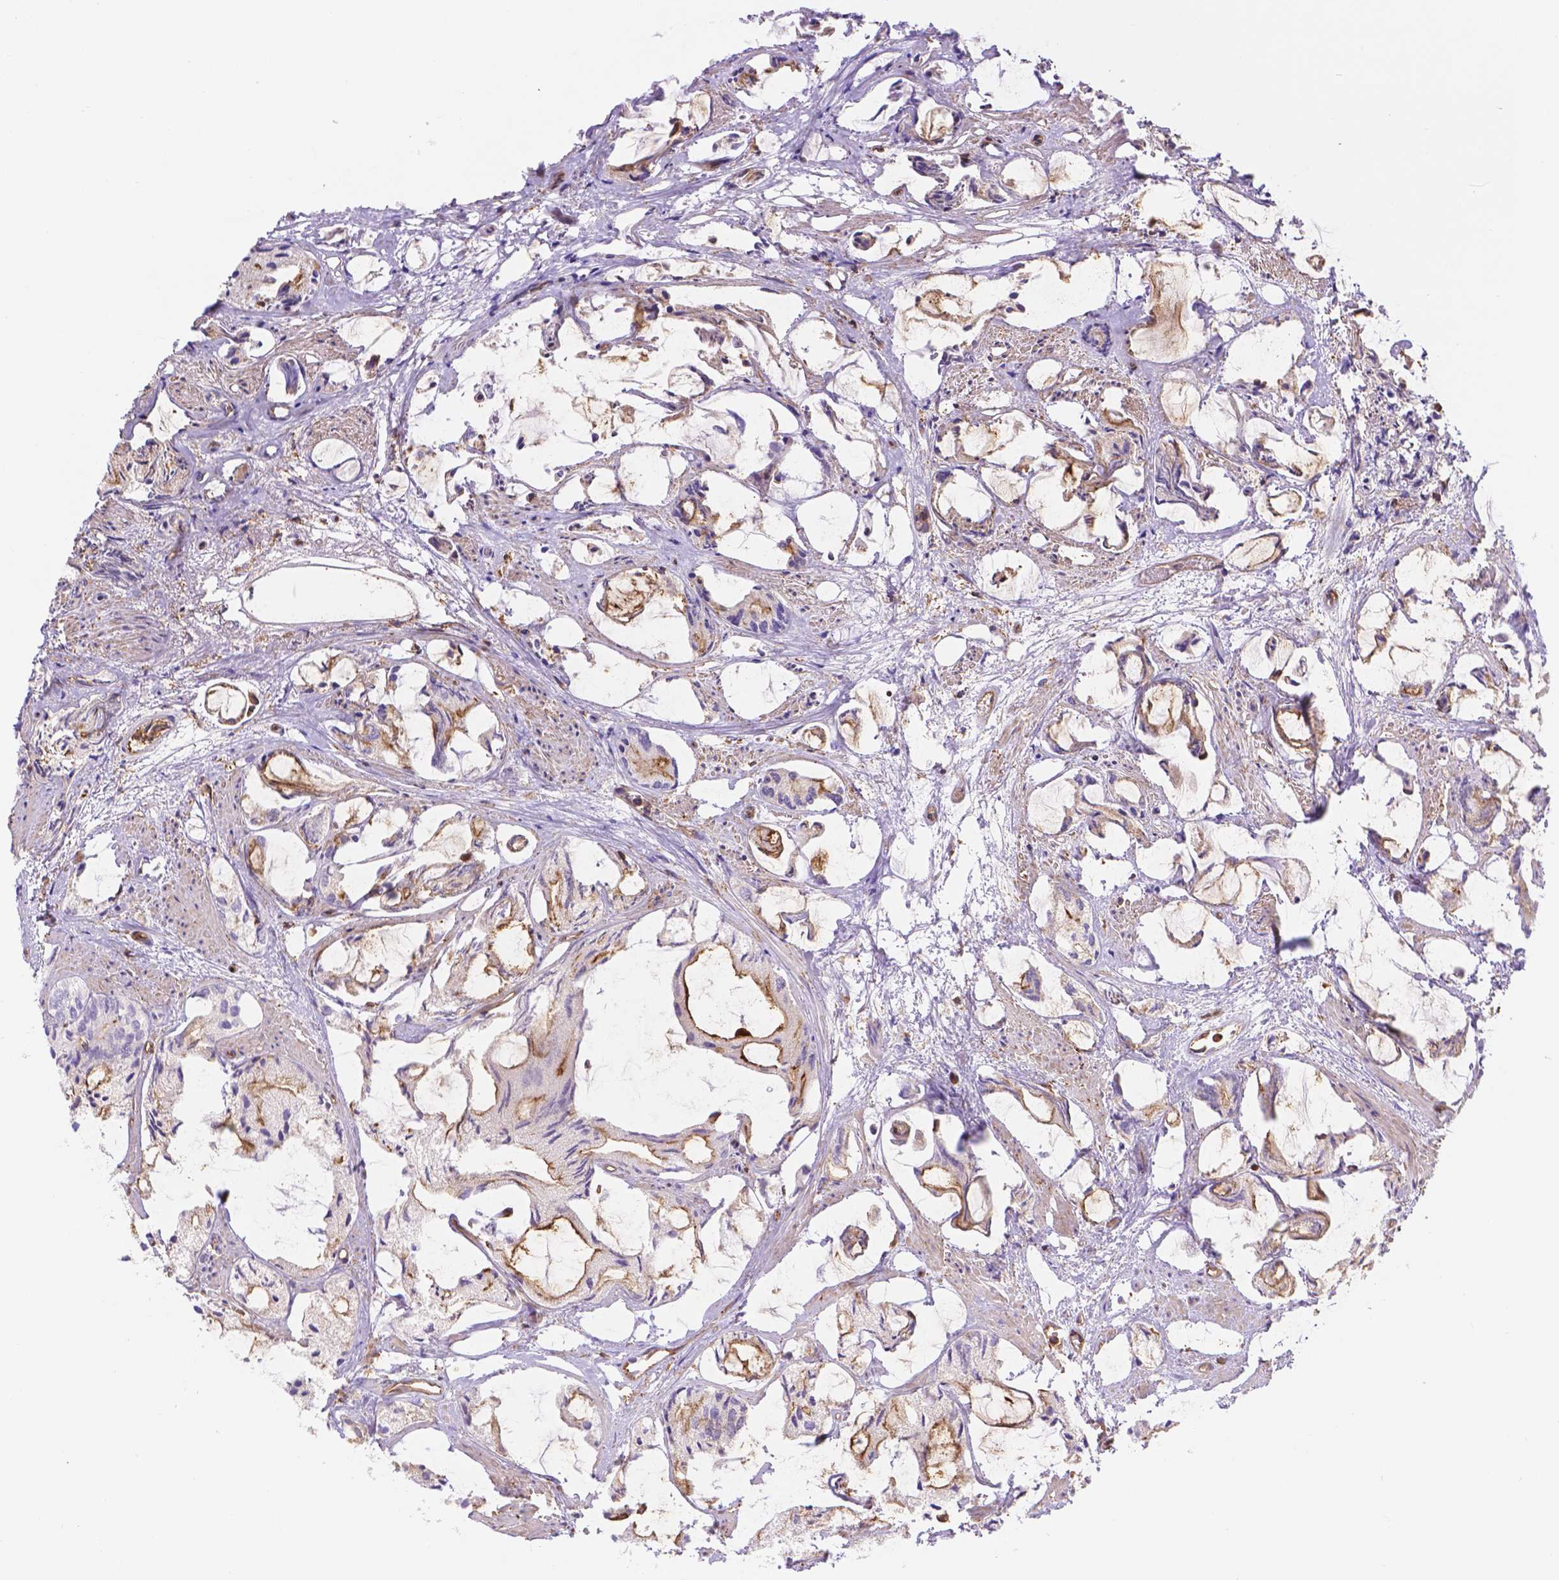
{"staining": {"intensity": "weak", "quantity": "<25%", "location": "cytoplasmic/membranous"}, "tissue": "prostate cancer", "cell_type": "Tumor cells", "image_type": "cancer", "snomed": [{"axis": "morphology", "description": "Adenocarcinoma, High grade"}, {"axis": "topography", "description": "Prostate"}], "caption": "An immunohistochemistry (IHC) image of prostate cancer (adenocarcinoma (high-grade)) is shown. There is no staining in tumor cells of prostate cancer (adenocarcinoma (high-grade)).", "gene": "DMWD", "patient": {"sex": "male", "age": 85}}